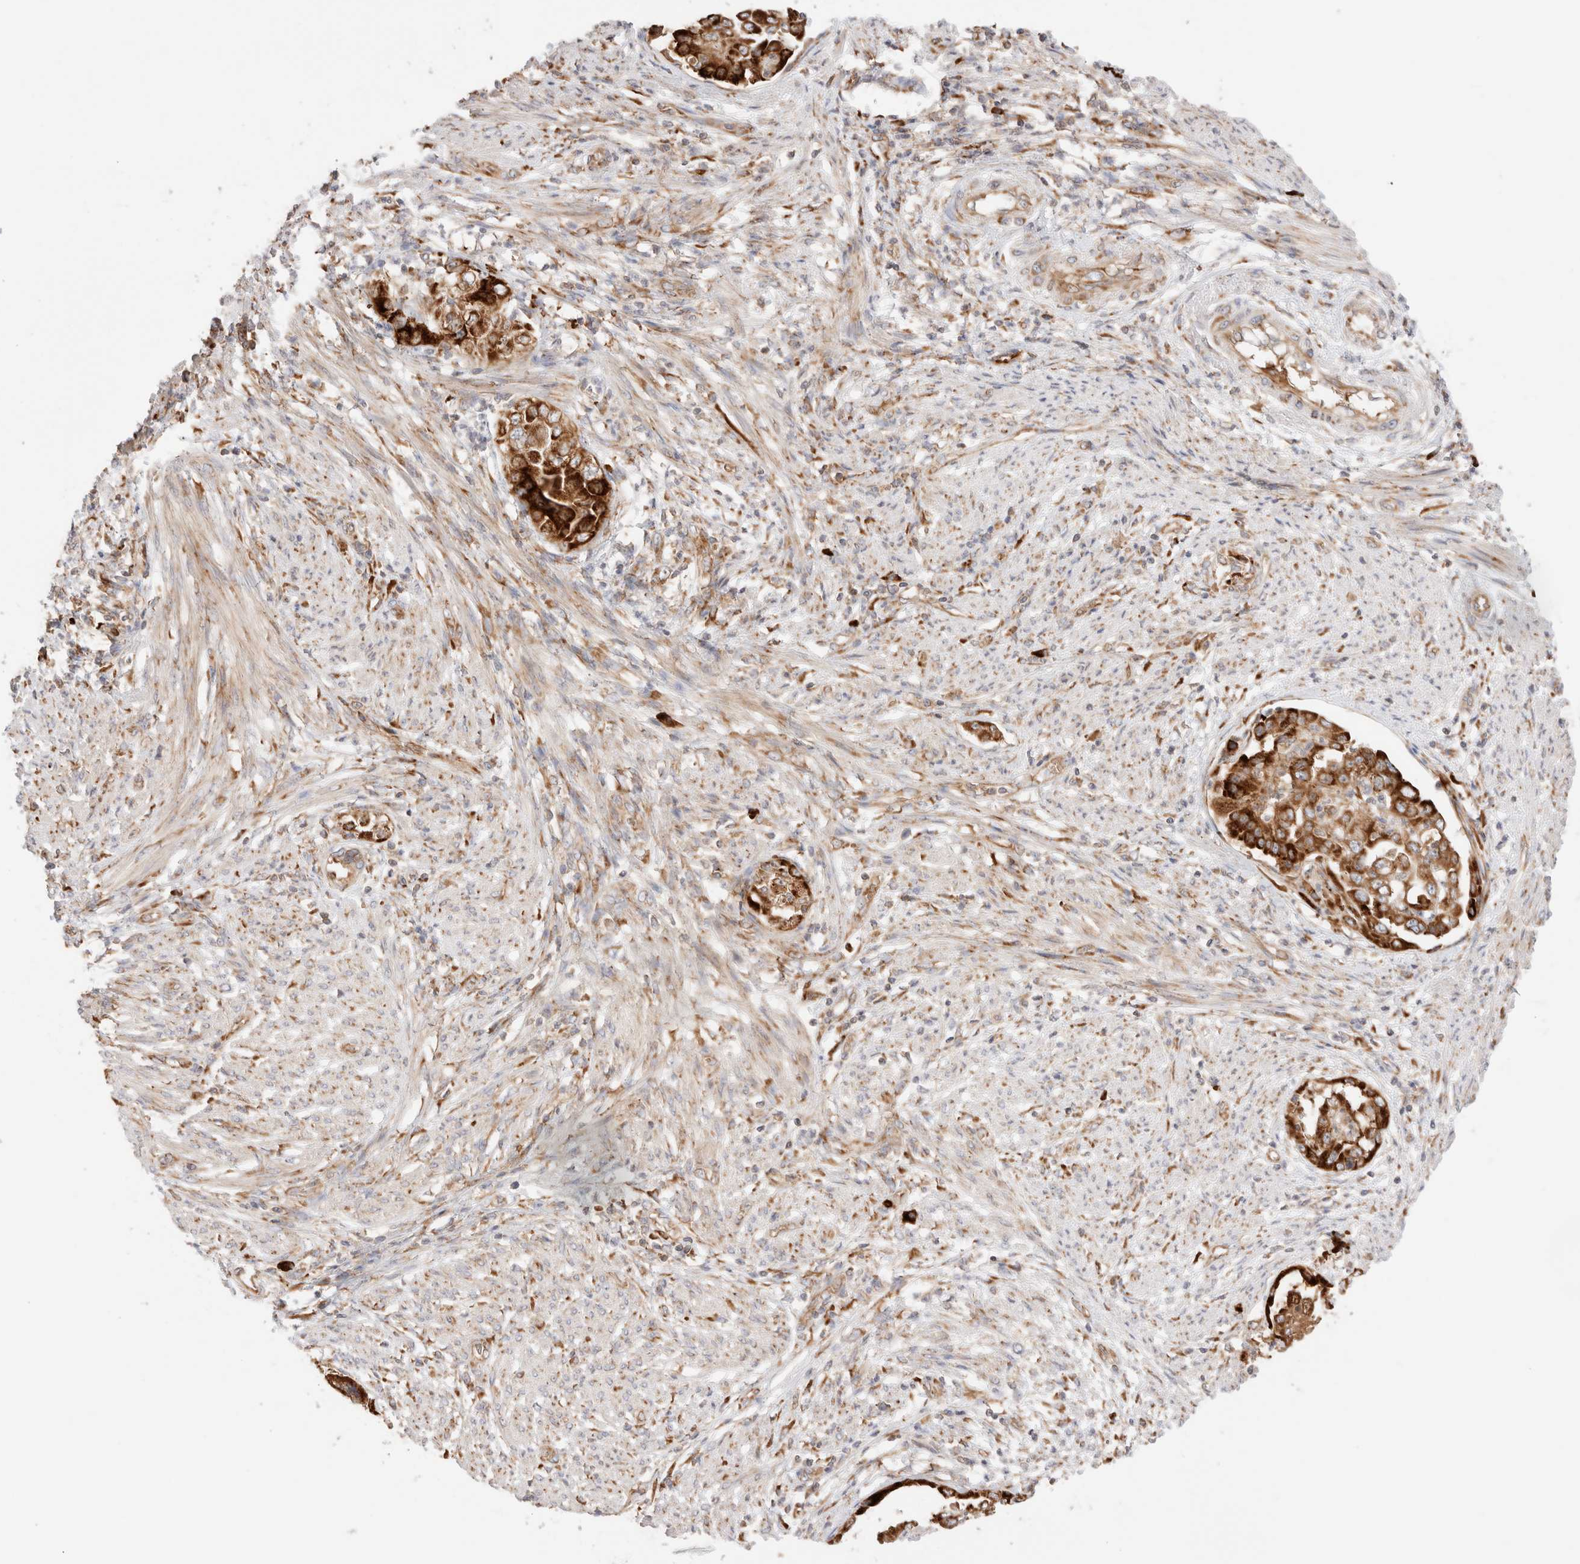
{"staining": {"intensity": "strong", "quantity": ">75%", "location": "cytoplasmic/membranous"}, "tissue": "endometrial cancer", "cell_type": "Tumor cells", "image_type": "cancer", "snomed": [{"axis": "morphology", "description": "Adenocarcinoma, NOS"}, {"axis": "topography", "description": "Endometrium"}], "caption": "Immunohistochemistry (IHC) image of adenocarcinoma (endometrial) stained for a protein (brown), which reveals high levels of strong cytoplasmic/membranous staining in approximately >75% of tumor cells.", "gene": "UTS2B", "patient": {"sex": "female", "age": 85}}